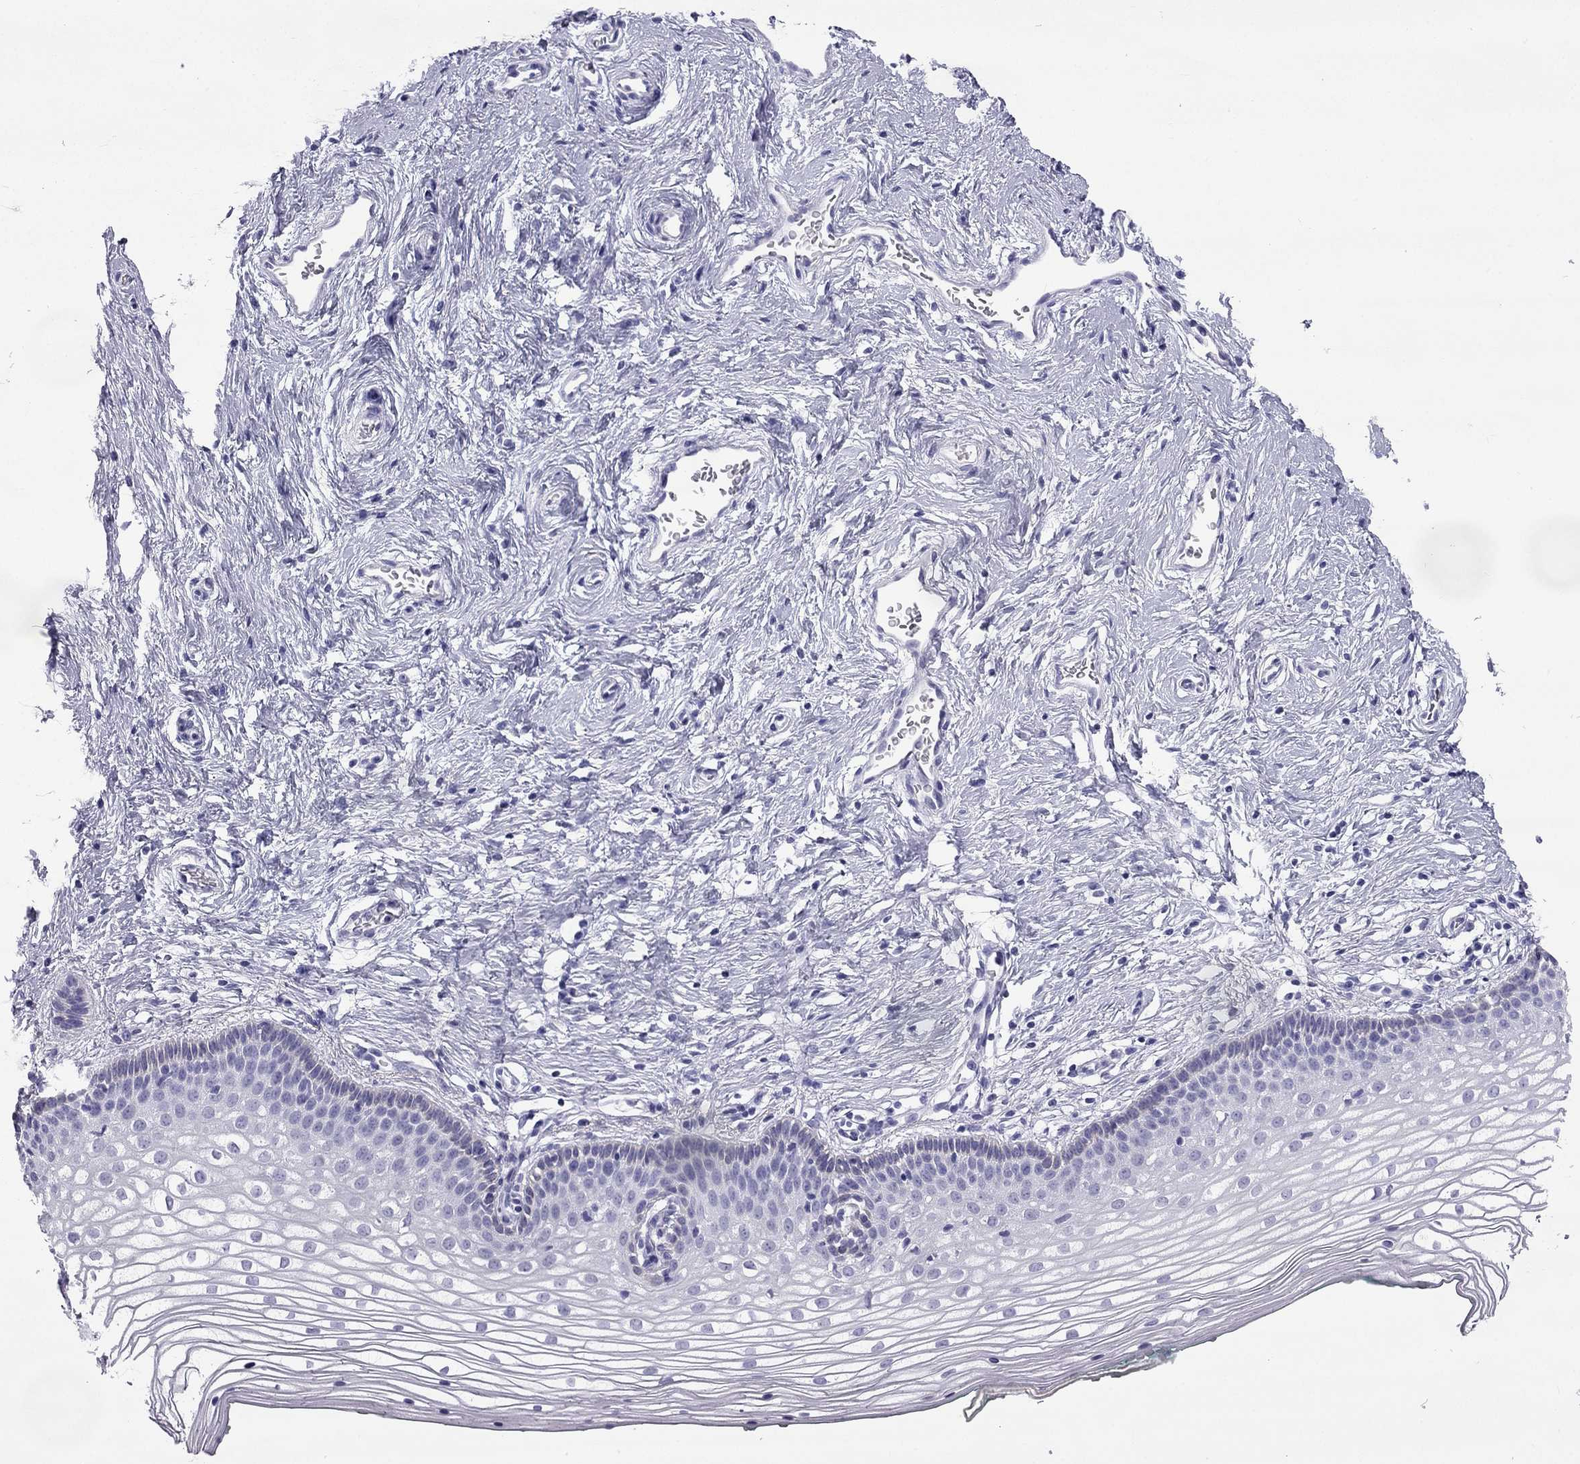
{"staining": {"intensity": "negative", "quantity": "none", "location": "none"}, "tissue": "vagina", "cell_type": "Squamous epithelial cells", "image_type": "normal", "snomed": [{"axis": "morphology", "description": "Normal tissue, NOS"}, {"axis": "topography", "description": "Vagina"}], "caption": "This is an immunohistochemistry micrograph of unremarkable human vagina. There is no staining in squamous epithelial cells.", "gene": "GJA8", "patient": {"sex": "female", "age": 36}}